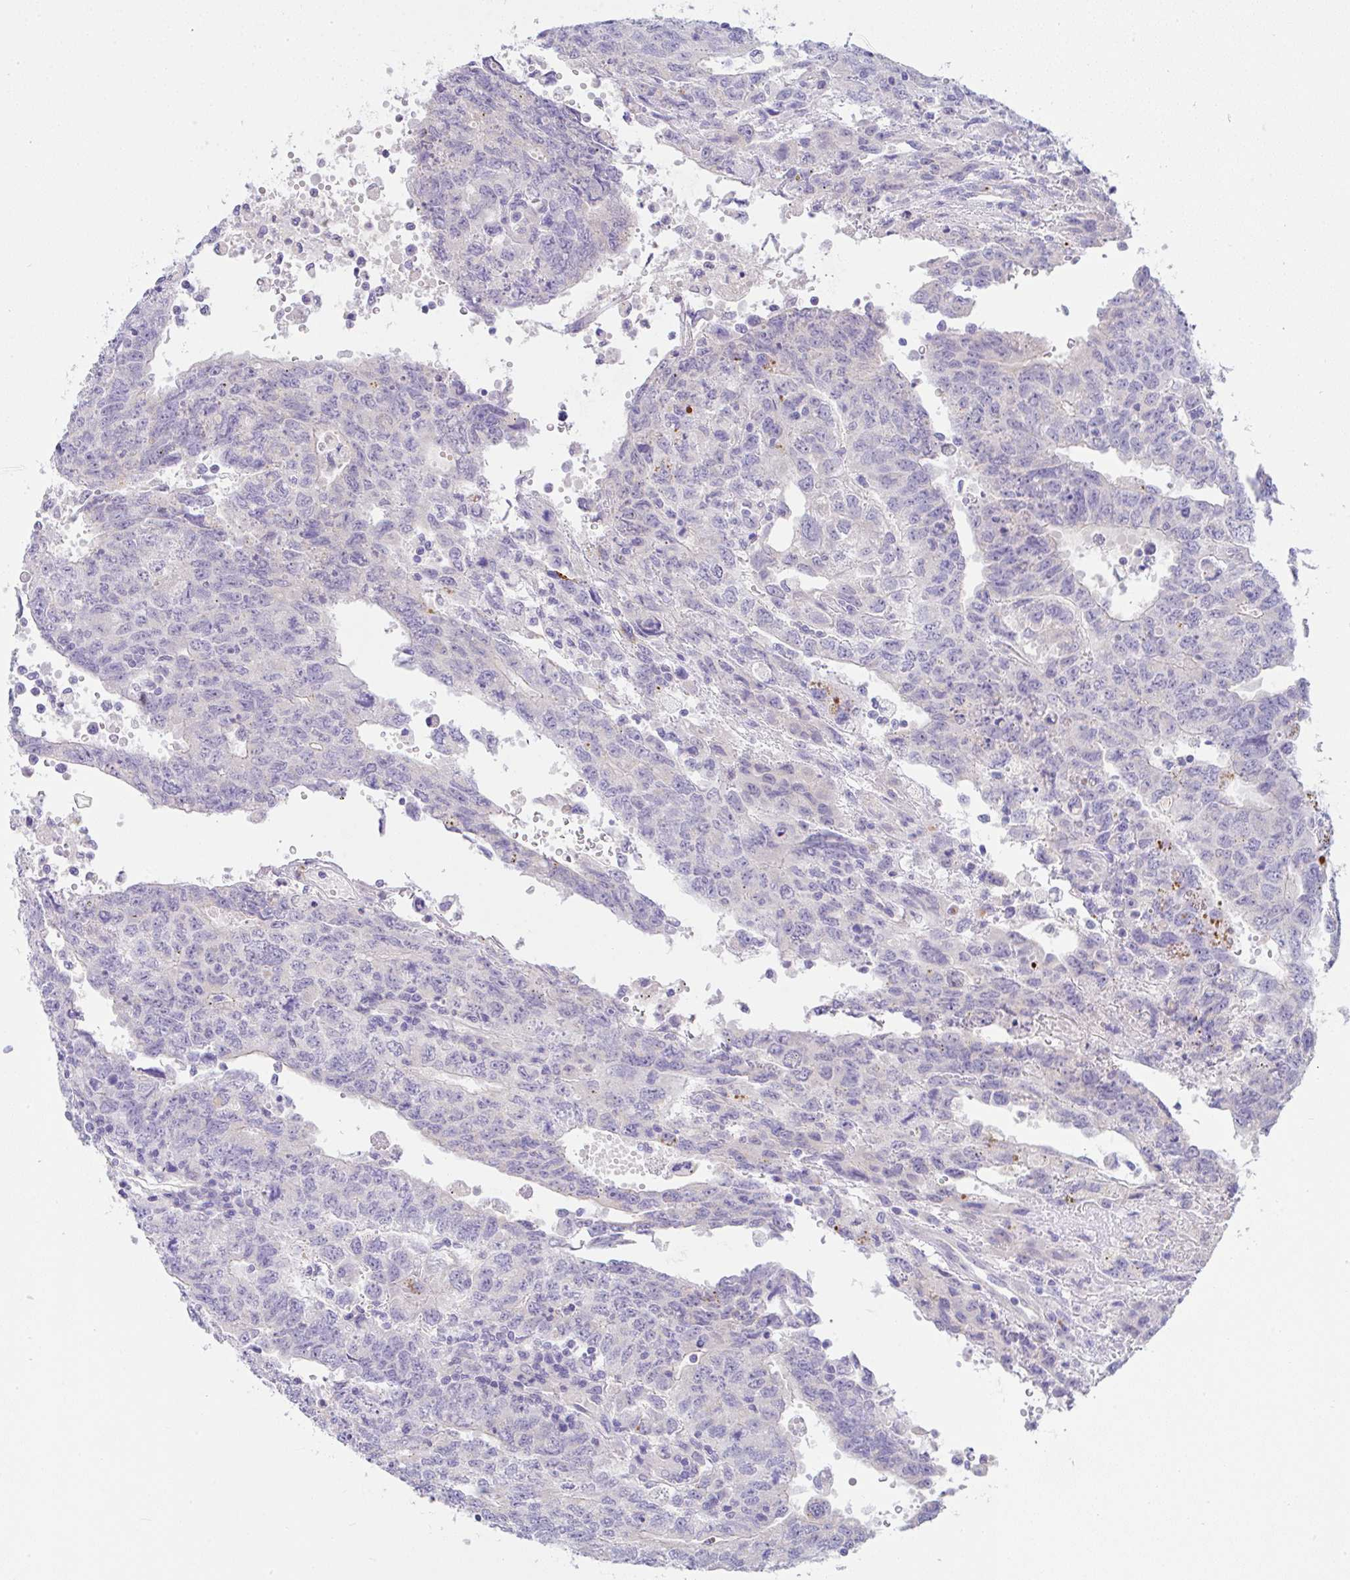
{"staining": {"intensity": "negative", "quantity": "none", "location": "none"}, "tissue": "testis cancer", "cell_type": "Tumor cells", "image_type": "cancer", "snomed": [{"axis": "morphology", "description": "Carcinoma, Embryonal, NOS"}, {"axis": "topography", "description": "Testis"}], "caption": "A high-resolution histopathology image shows immunohistochemistry staining of testis cancer (embryonal carcinoma), which displays no significant staining in tumor cells.", "gene": "SERPINE3", "patient": {"sex": "male", "age": 34}}